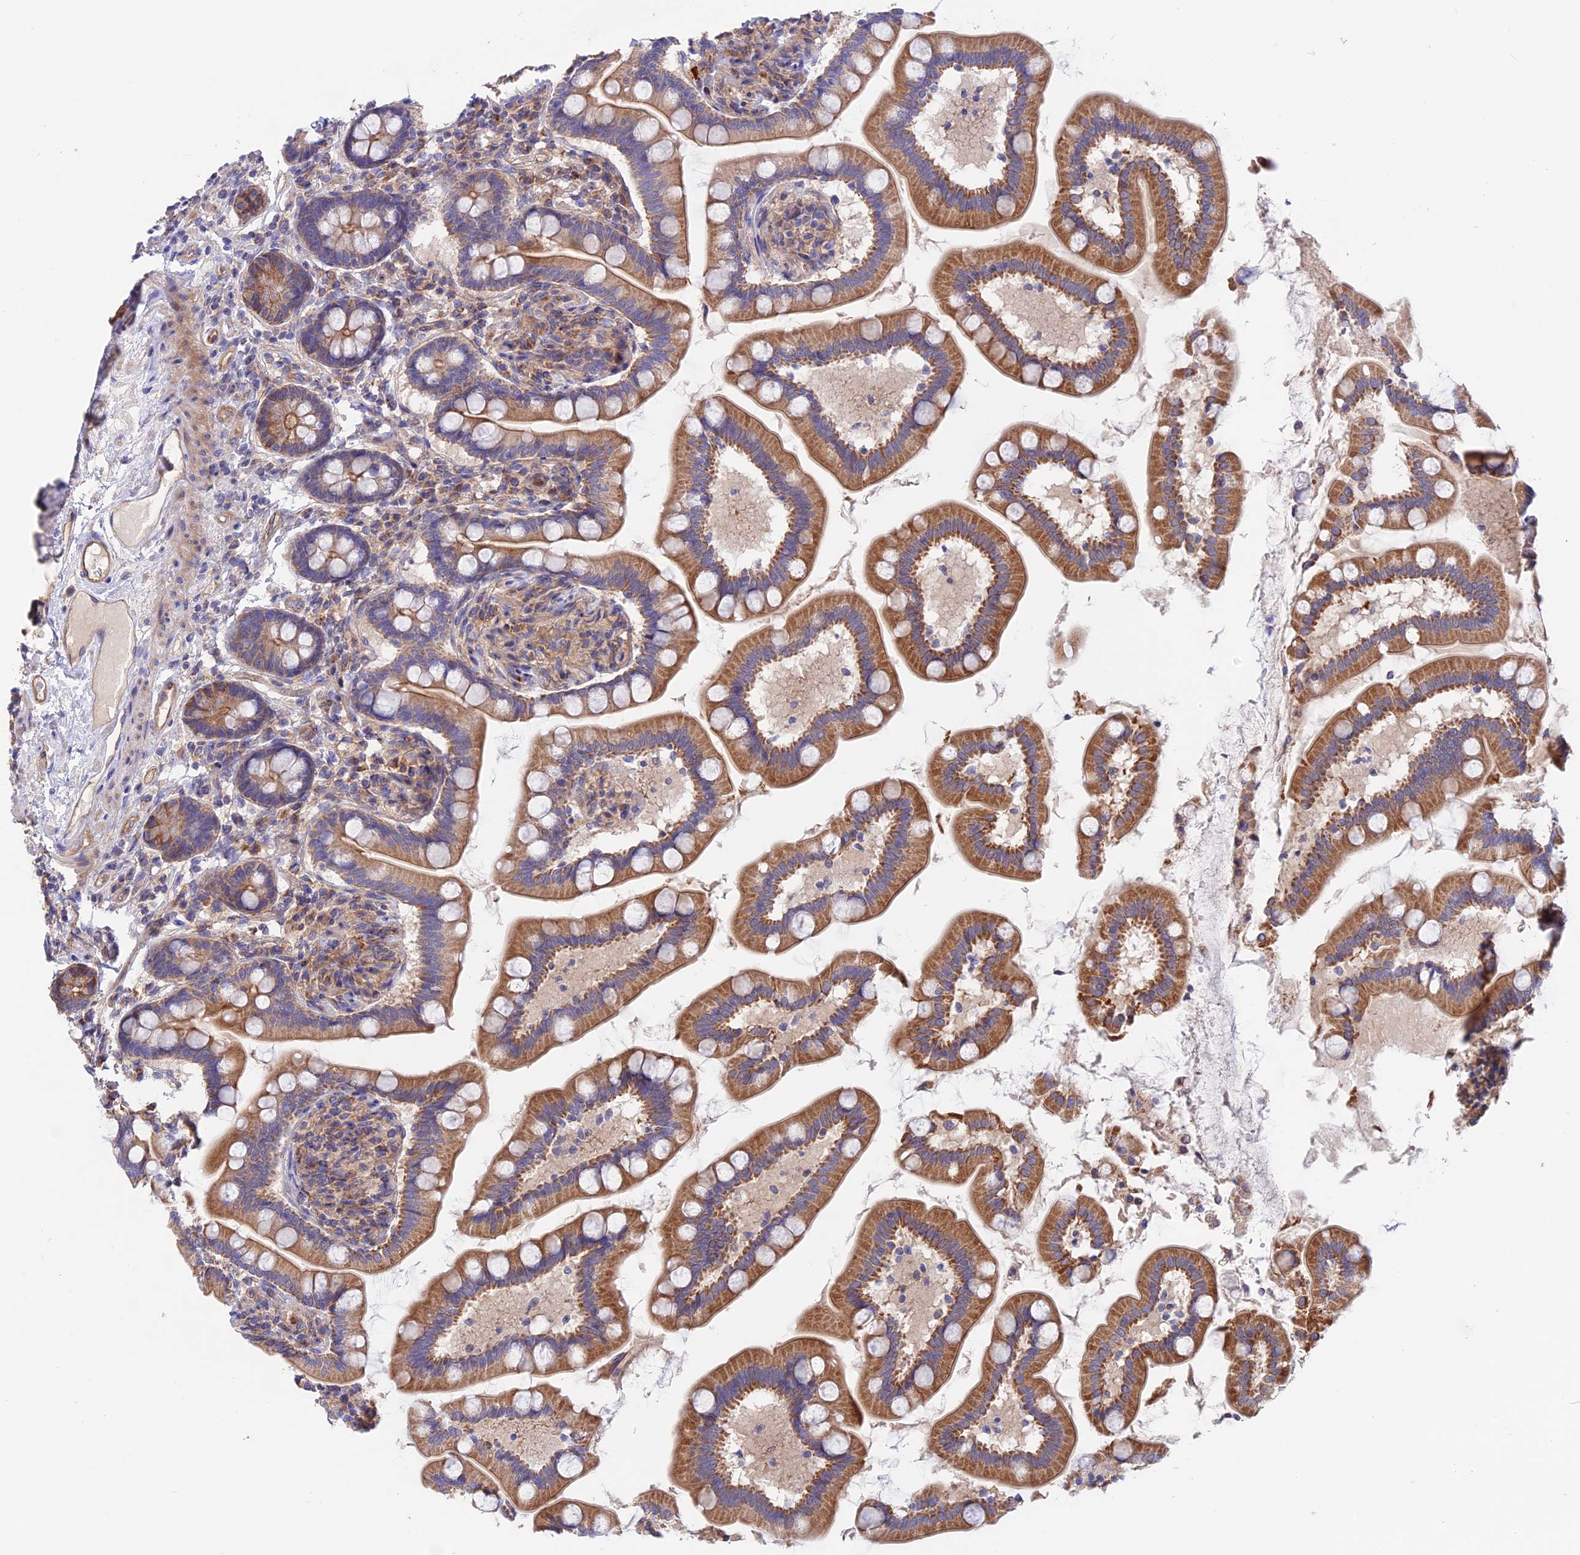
{"staining": {"intensity": "moderate", "quantity": ">75%", "location": "cytoplasmic/membranous"}, "tissue": "small intestine", "cell_type": "Glandular cells", "image_type": "normal", "snomed": [{"axis": "morphology", "description": "Normal tissue, NOS"}, {"axis": "topography", "description": "Small intestine"}], "caption": "Protein analysis of unremarkable small intestine shows moderate cytoplasmic/membranous expression in about >75% of glandular cells.", "gene": "HYCC1", "patient": {"sex": "female", "age": 64}}